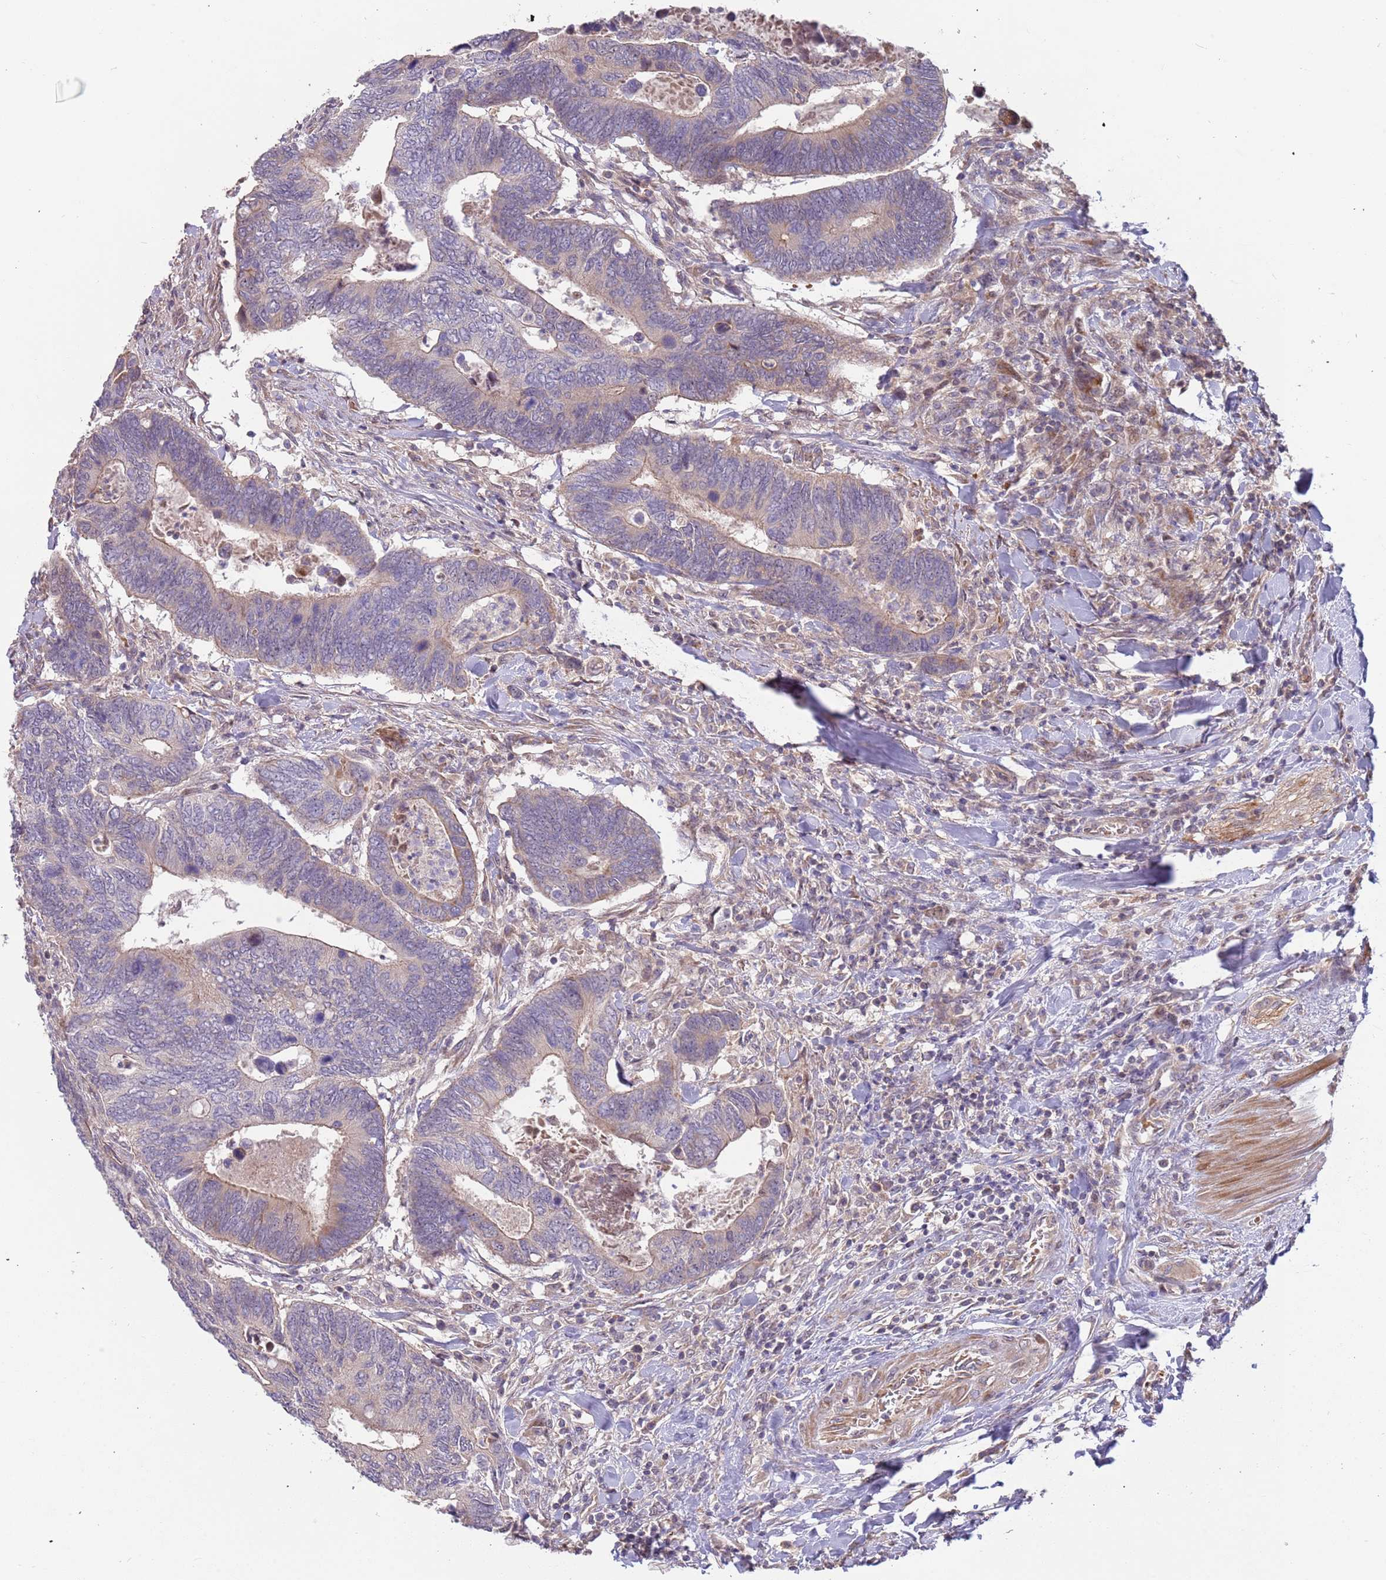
{"staining": {"intensity": "moderate", "quantity": "25%-75%", "location": "cytoplasmic/membranous"}, "tissue": "colorectal cancer", "cell_type": "Tumor cells", "image_type": "cancer", "snomed": [{"axis": "morphology", "description": "Adenocarcinoma, NOS"}, {"axis": "topography", "description": "Colon"}], "caption": "Protein staining demonstrates moderate cytoplasmic/membranous staining in approximately 25%-75% of tumor cells in colorectal cancer (adenocarcinoma).", "gene": "TRAPPC6B", "patient": {"sex": "male", "age": 87}}